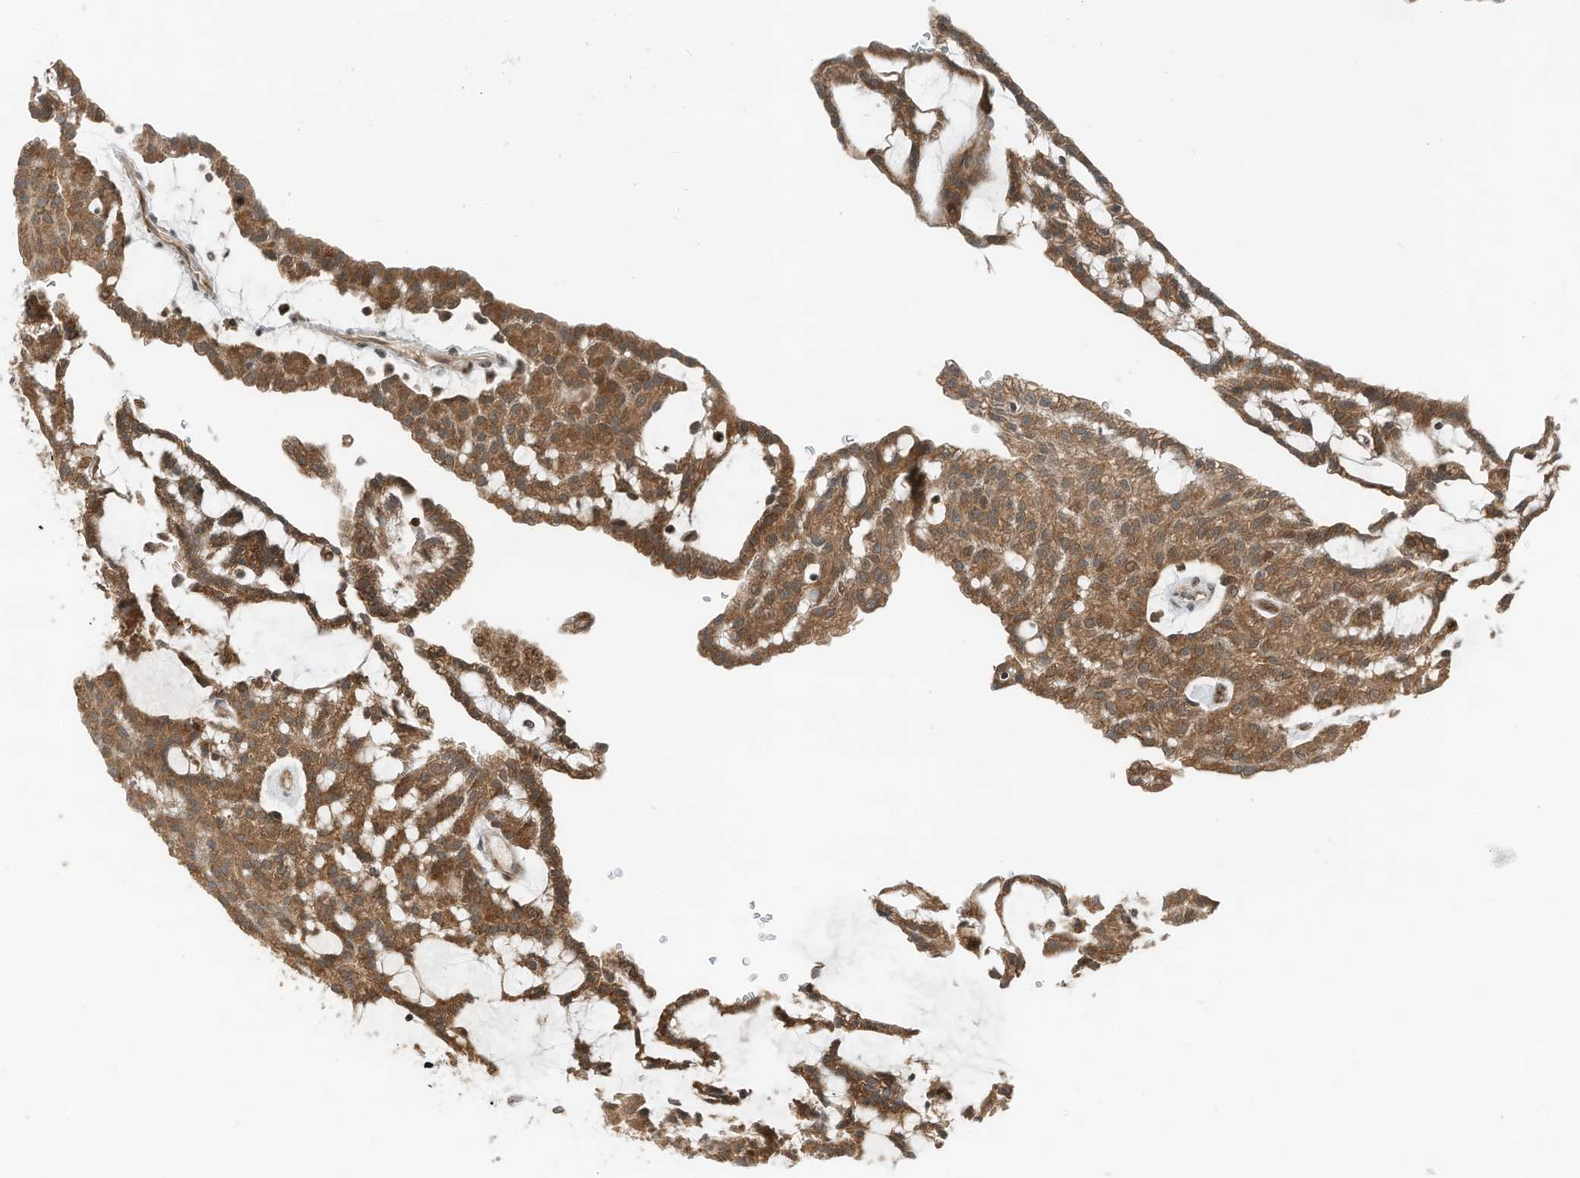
{"staining": {"intensity": "moderate", "quantity": ">75%", "location": "cytoplasmic/membranous"}, "tissue": "renal cancer", "cell_type": "Tumor cells", "image_type": "cancer", "snomed": [{"axis": "morphology", "description": "Adenocarcinoma, NOS"}, {"axis": "topography", "description": "Kidney"}], "caption": "IHC image of neoplastic tissue: human renal adenocarcinoma stained using IHC reveals medium levels of moderate protein expression localized specifically in the cytoplasmic/membranous of tumor cells, appearing as a cytoplasmic/membranous brown color.", "gene": "RMND1", "patient": {"sex": "male", "age": 63}}